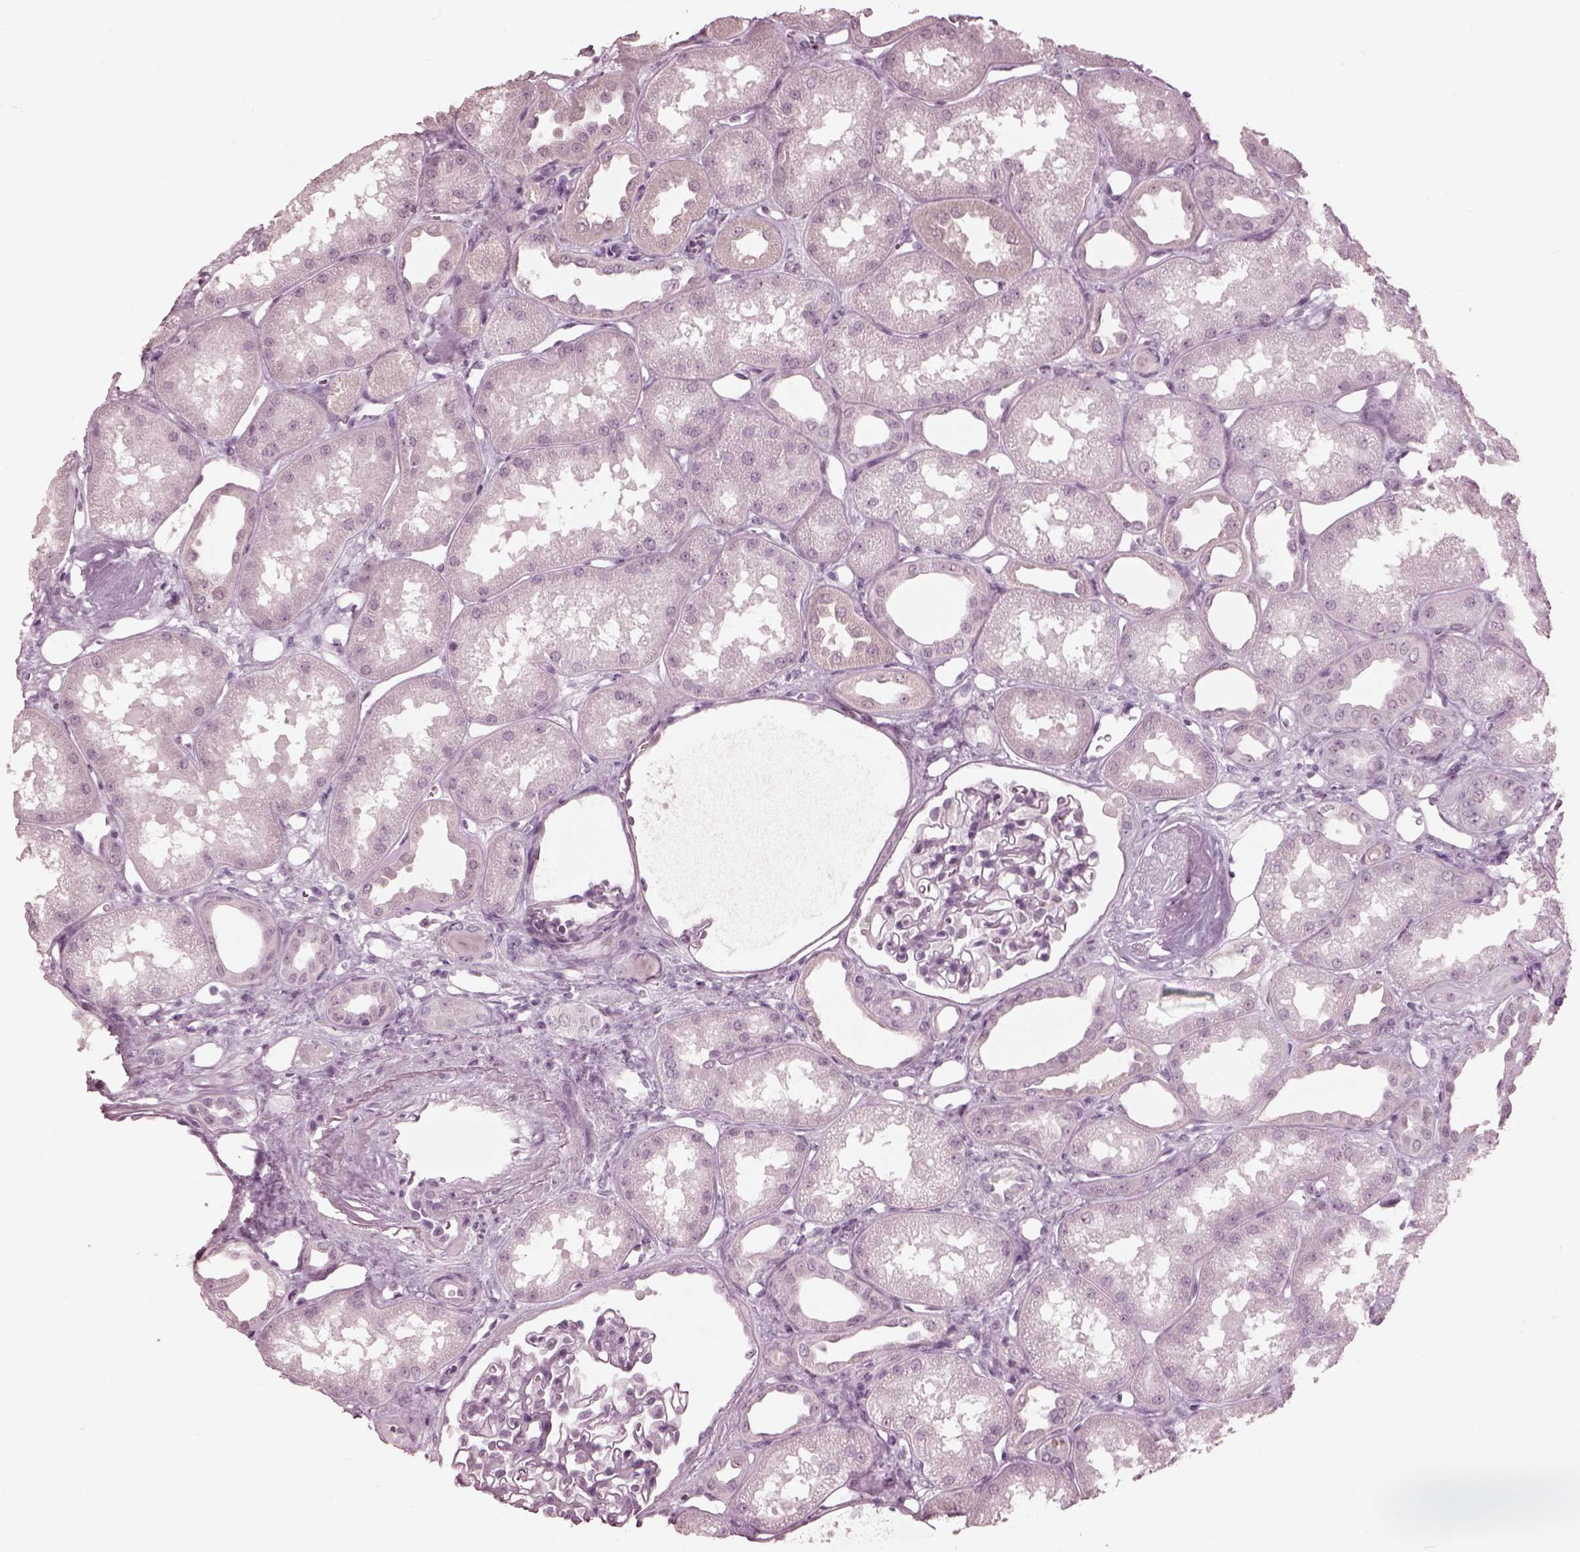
{"staining": {"intensity": "negative", "quantity": "none", "location": "none"}, "tissue": "kidney", "cell_type": "Cells in glomeruli", "image_type": "normal", "snomed": [{"axis": "morphology", "description": "Normal tissue, NOS"}, {"axis": "topography", "description": "Kidney"}], "caption": "Cells in glomeruli show no significant expression in normal kidney. Nuclei are stained in blue.", "gene": "GARIN4", "patient": {"sex": "male", "age": 61}}